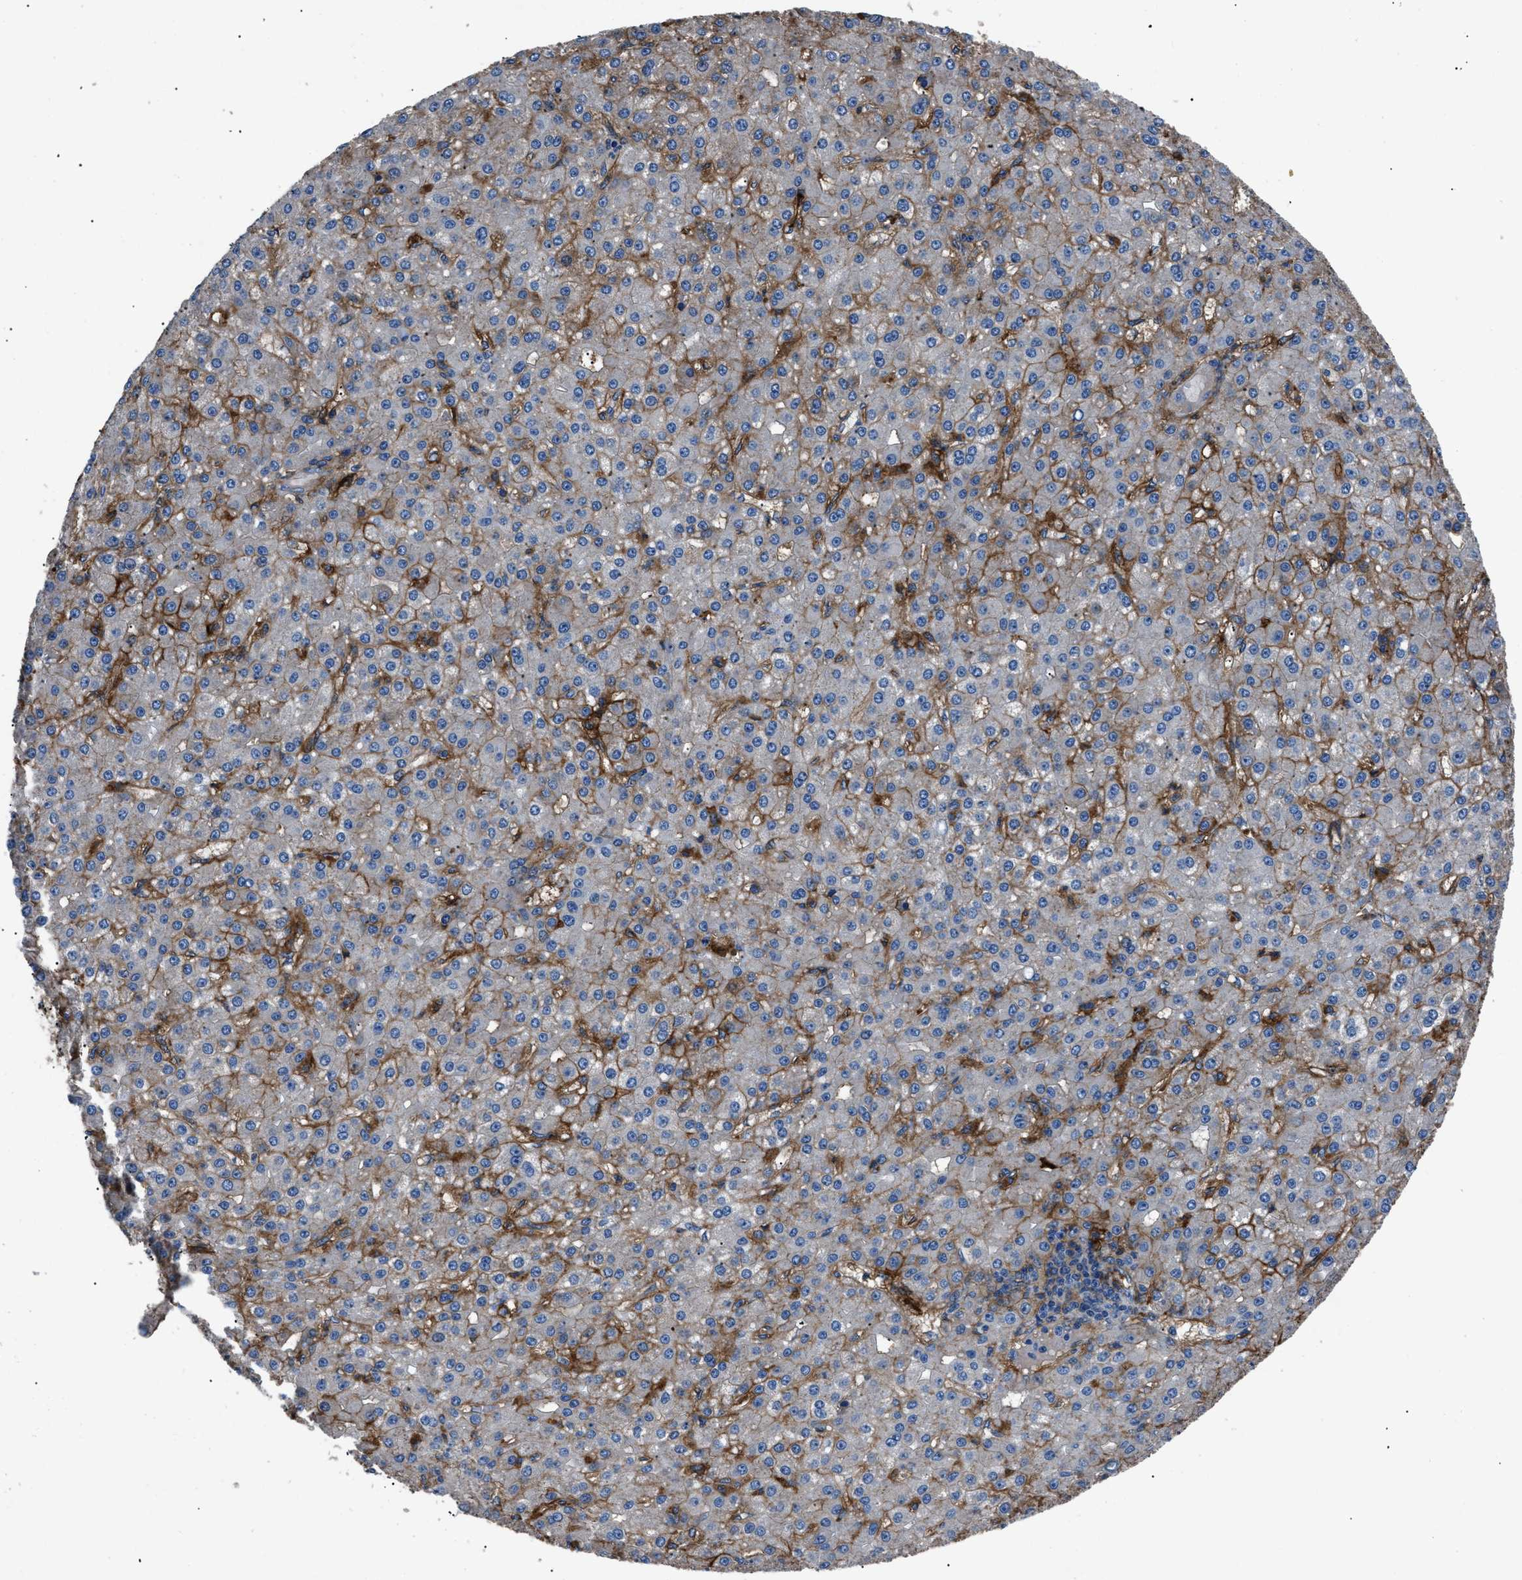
{"staining": {"intensity": "moderate", "quantity": "25%-75%", "location": "cytoplasmic/membranous"}, "tissue": "liver cancer", "cell_type": "Tumor cells", "image_type": "cancer", "snomed": [{"axis": "morphology", "description": "Carcinoma, Hepatocellular, NOS"}, {"axis": "topography", "description": "Liver"}], "caption": "Liver cancer tissue displays moderate cytoplasmic/membranous staining in about 25%-75% of tumor cells", "gene": "CD276", "patient": {"sex": "male", "age": 67}}